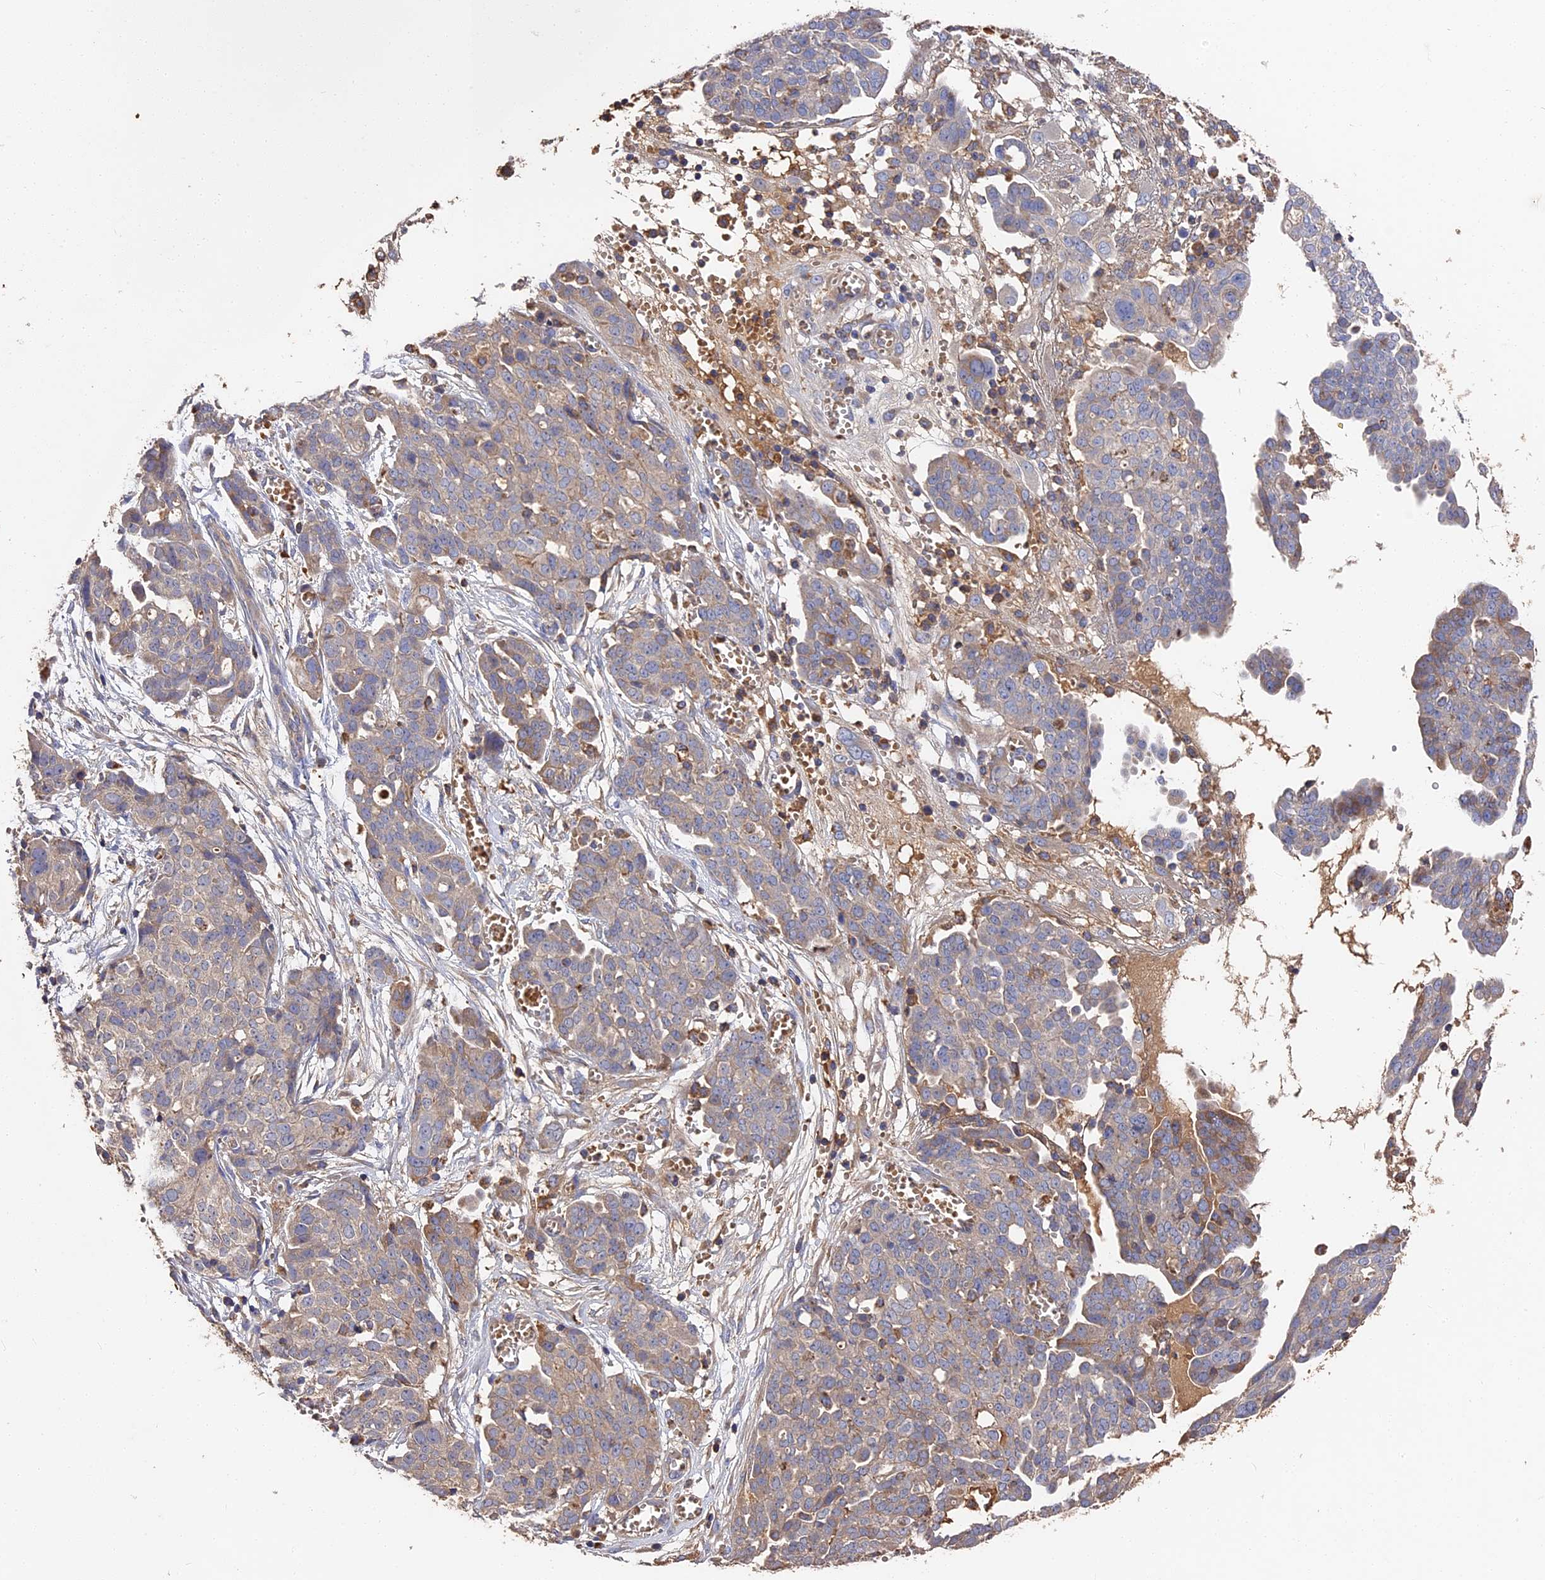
{"staining": {"intensity": "weak", "quantity": "<25%", "location": "cytoplasmic/membranous"}, "tissue": "ovarian cancer", "cell_type": "Tumor cells", "image_type": "cancer", "snomed": [{"axis": "morphology", "description": "Cystadenocarcinoma, serous, NOS"}, {"axis": "topography", "description": "Soft tissue"}, {"axis": "topography", "description": "Ovary"}], "caption": "High magnification brightfield microscopy of ovarian serous cystadenocarcinoma stained with DAB (3,3'-diaminobenzidine) (brown) and counterstained with hematoxylin (blue): tumor cells show no significant positivity.", "gene": "DHRS11", "patient": {"sex": "female", "age": 57}}